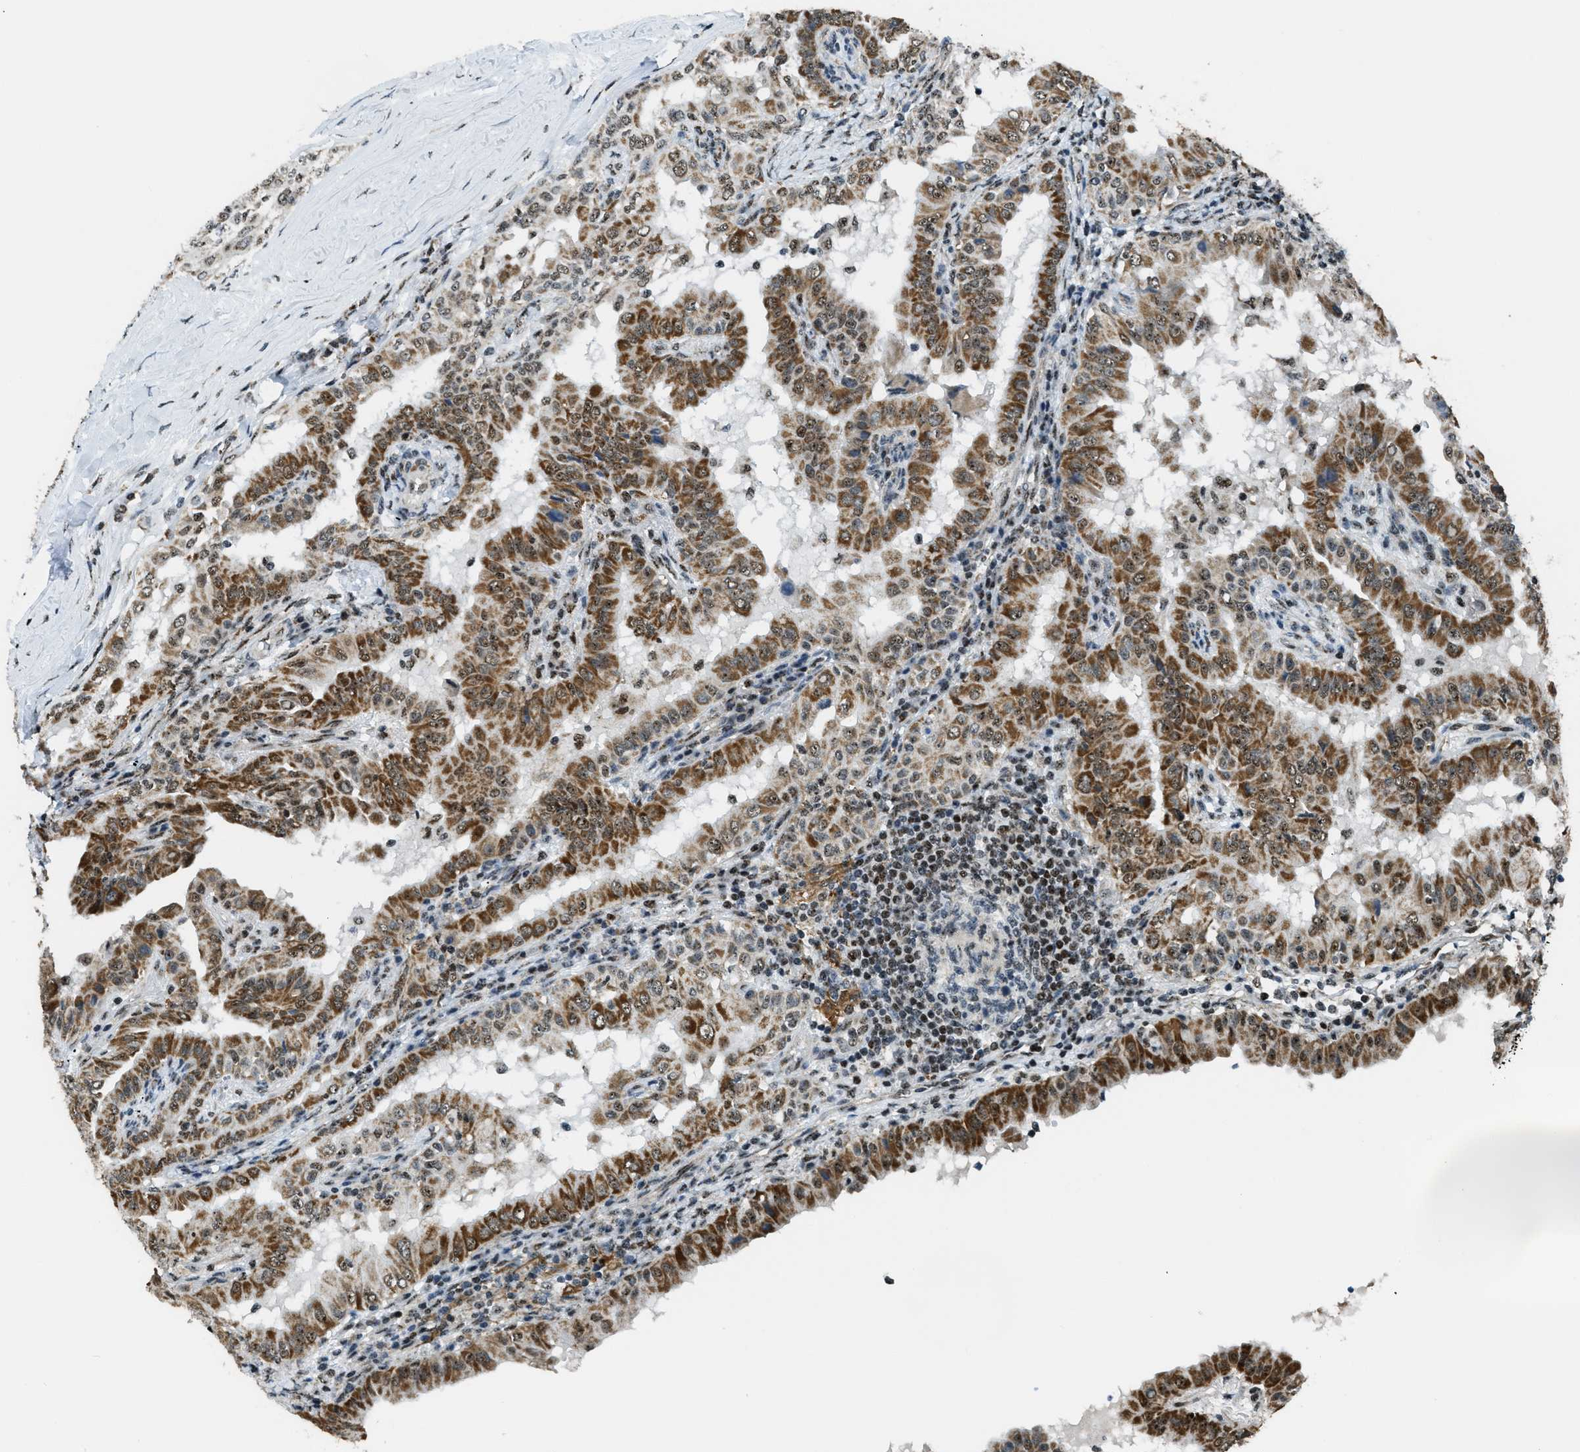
{"staining": {"intensity": "strong", "quantity": ">75%", "location": "cytoplasmic/membranous,nuclear"}, "tissue": "thyroid cancer", "cell_type": "Tumor cells", "image_type": "cancer", "snomed": [{"axis": "morphology", "description": "Papillary adenocarcinoma, NOS"}, {"axis": "topography", "description": "Thyroid gland"}], "caption": "Human papillary adenocarcinoma (thyroid) stained for a protein (brown) shows strong cytoplasmic/membranous and nuclear positive expression in about >75% of tumor cells.", "gene": "SP100", "patient": {"sex": "male", "age": 33}}